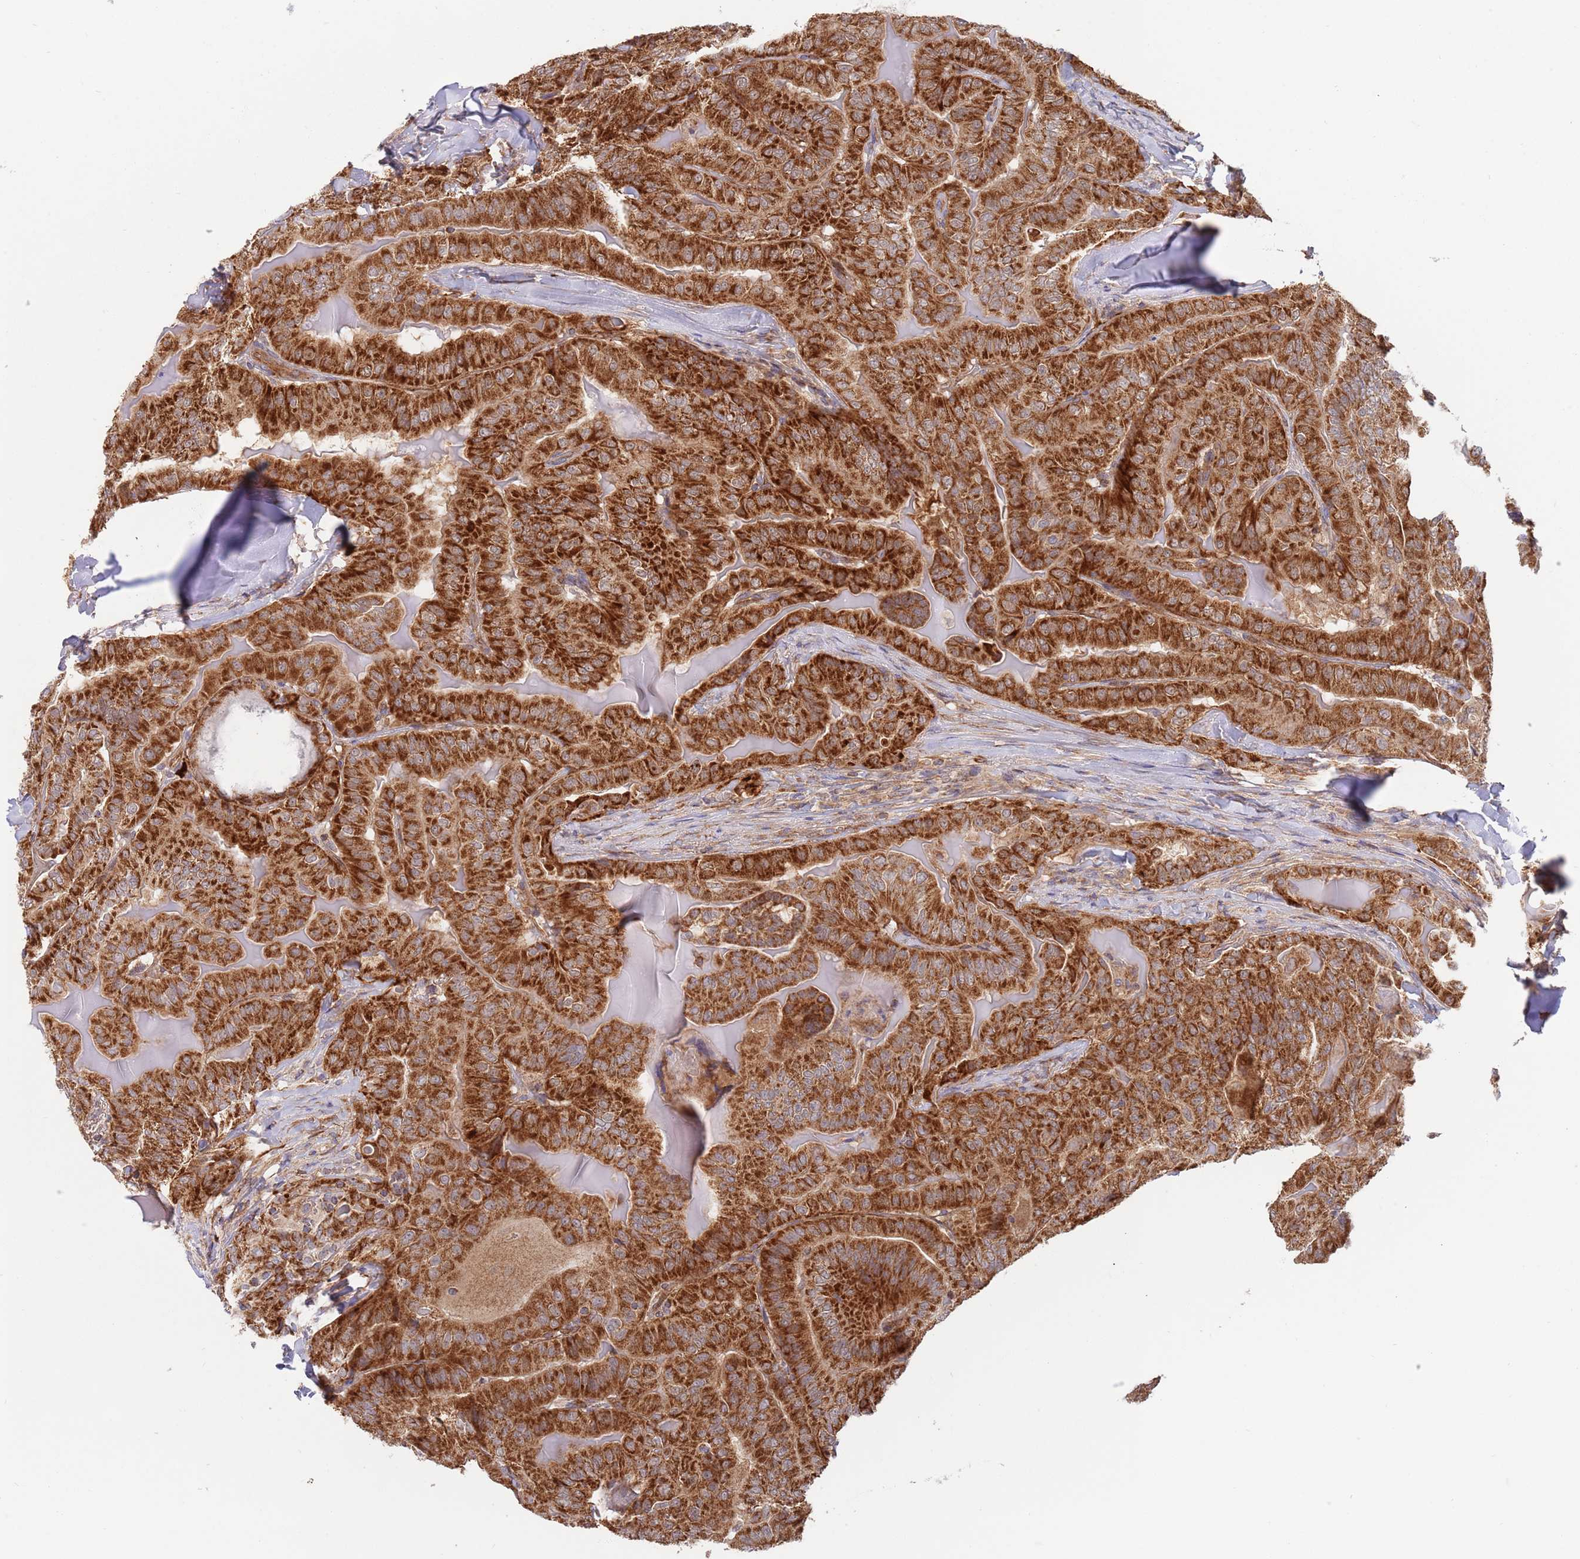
{"staining": {"intensity": "strong", "quantity": ">75%", "location": "cytoplasmic/membranous"}, "tissue": "thyroid cancer", "cell_type": "Tumor cells", "image_type": "cancer", "snomed": [{"axis": "morphology", "description": "Papillary adenocarcinoma, NOS"}, {"axis": "topography", "description": "Thyroid gland"}], "caption": "Immunohistochemistry (DAB (3,3'-diaminobenzidine)) staining of thyroid cancer exhibits strong cytoplasmic/membranous protein positivity in about >75% of tumor cells. Using DAB (3,3'-diaminobenzidine) (brown) and hematoxylin (blue) stains, captured at high magnification using brightfield microscopy.", "gene": "GUK1", "patient": {"sex": "female", "age": 68}}